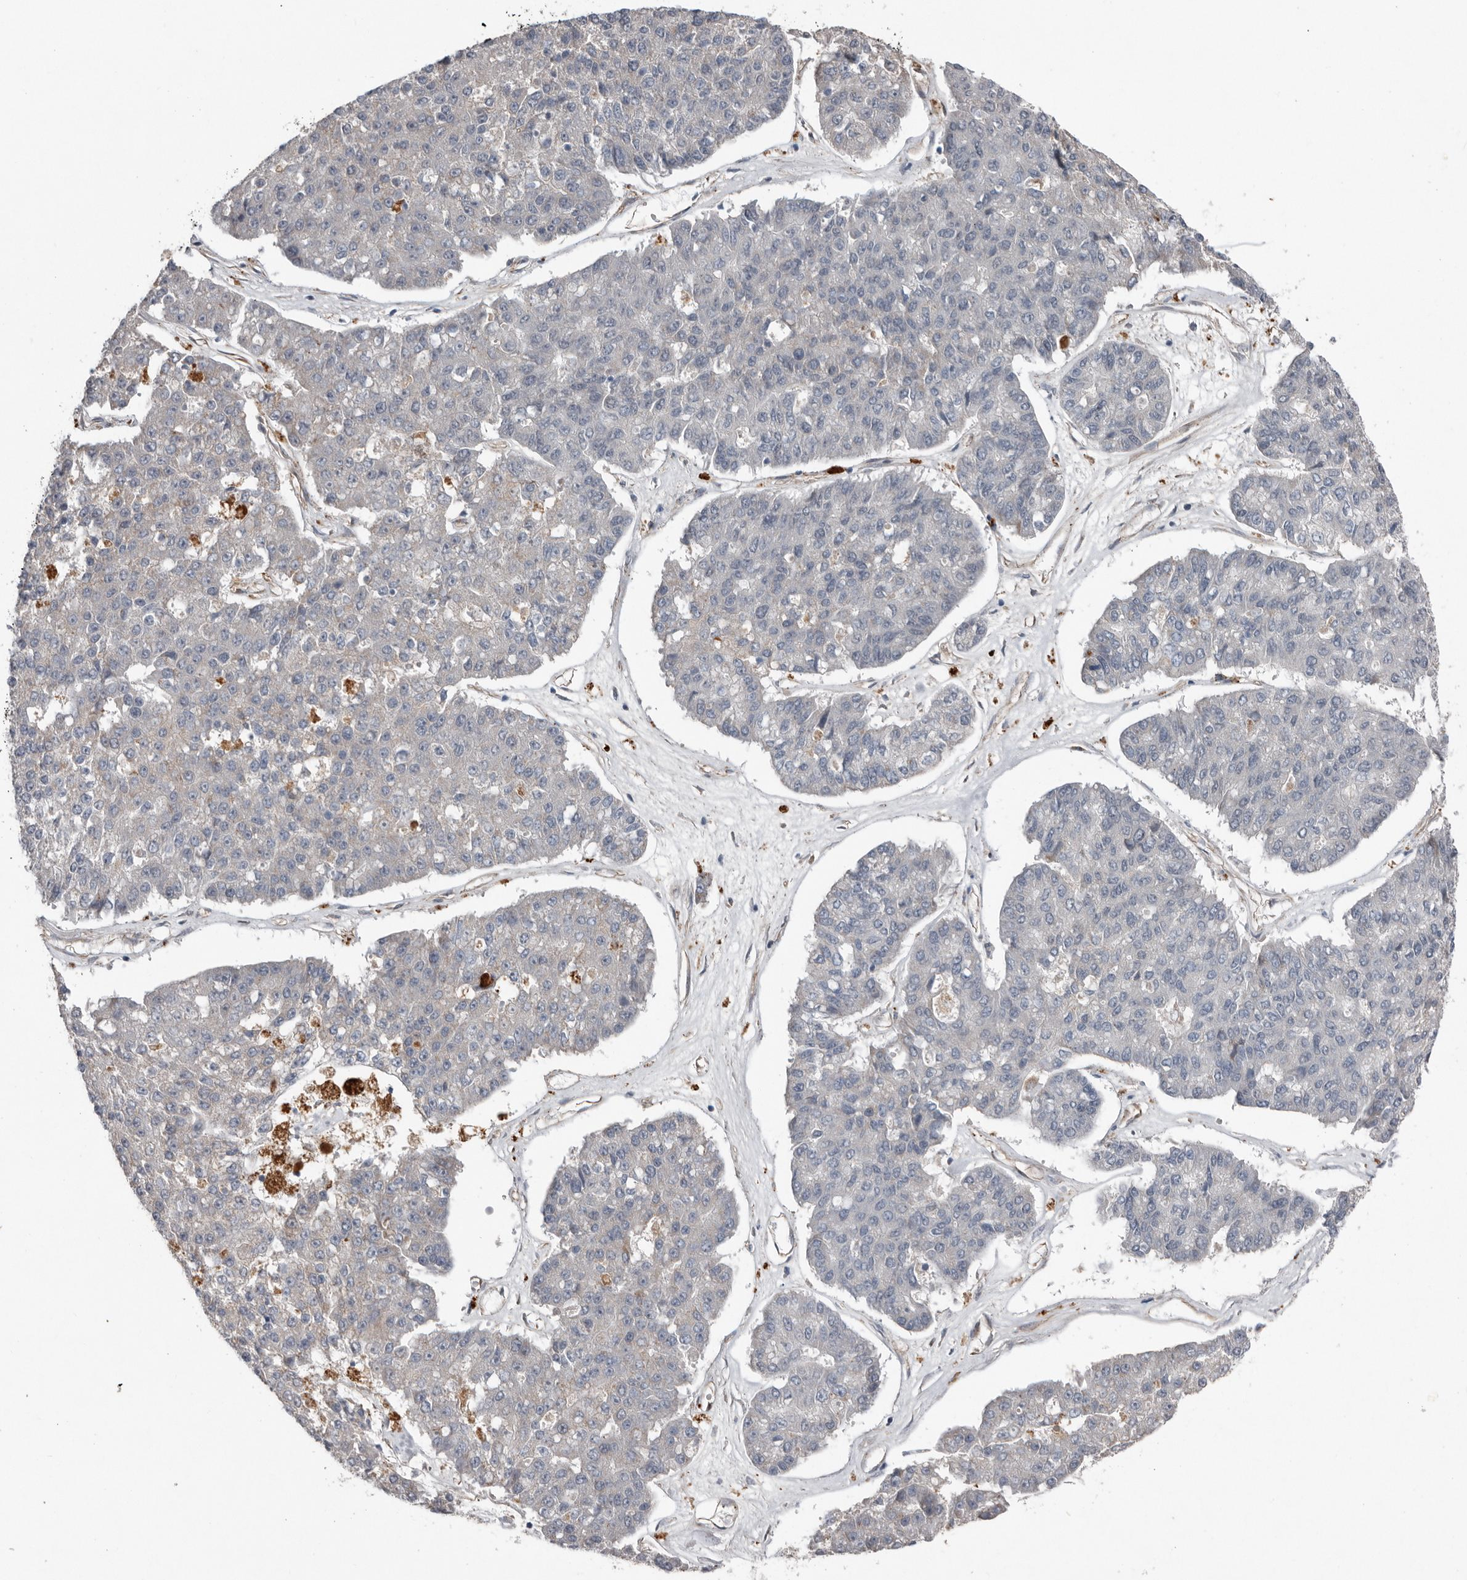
{"staining": {"intensity": "negative", "quantity": "none", "location": "none"}, "tissue": "pancreatic cancer", "cell_type": "Tumor cells", "image_type": "cancer", "snomed": [{"axis": "morphology", "description": "Adenocarcinoma, NOS"}, {"axis": "topography", "description": "Pancreas"}], "caption": "Tumor cells show no significant protein positivity in adenocarcinoma (pancreatic).", "gene": "RANBP17", "patient": {"sex": "male", "age": 50}}